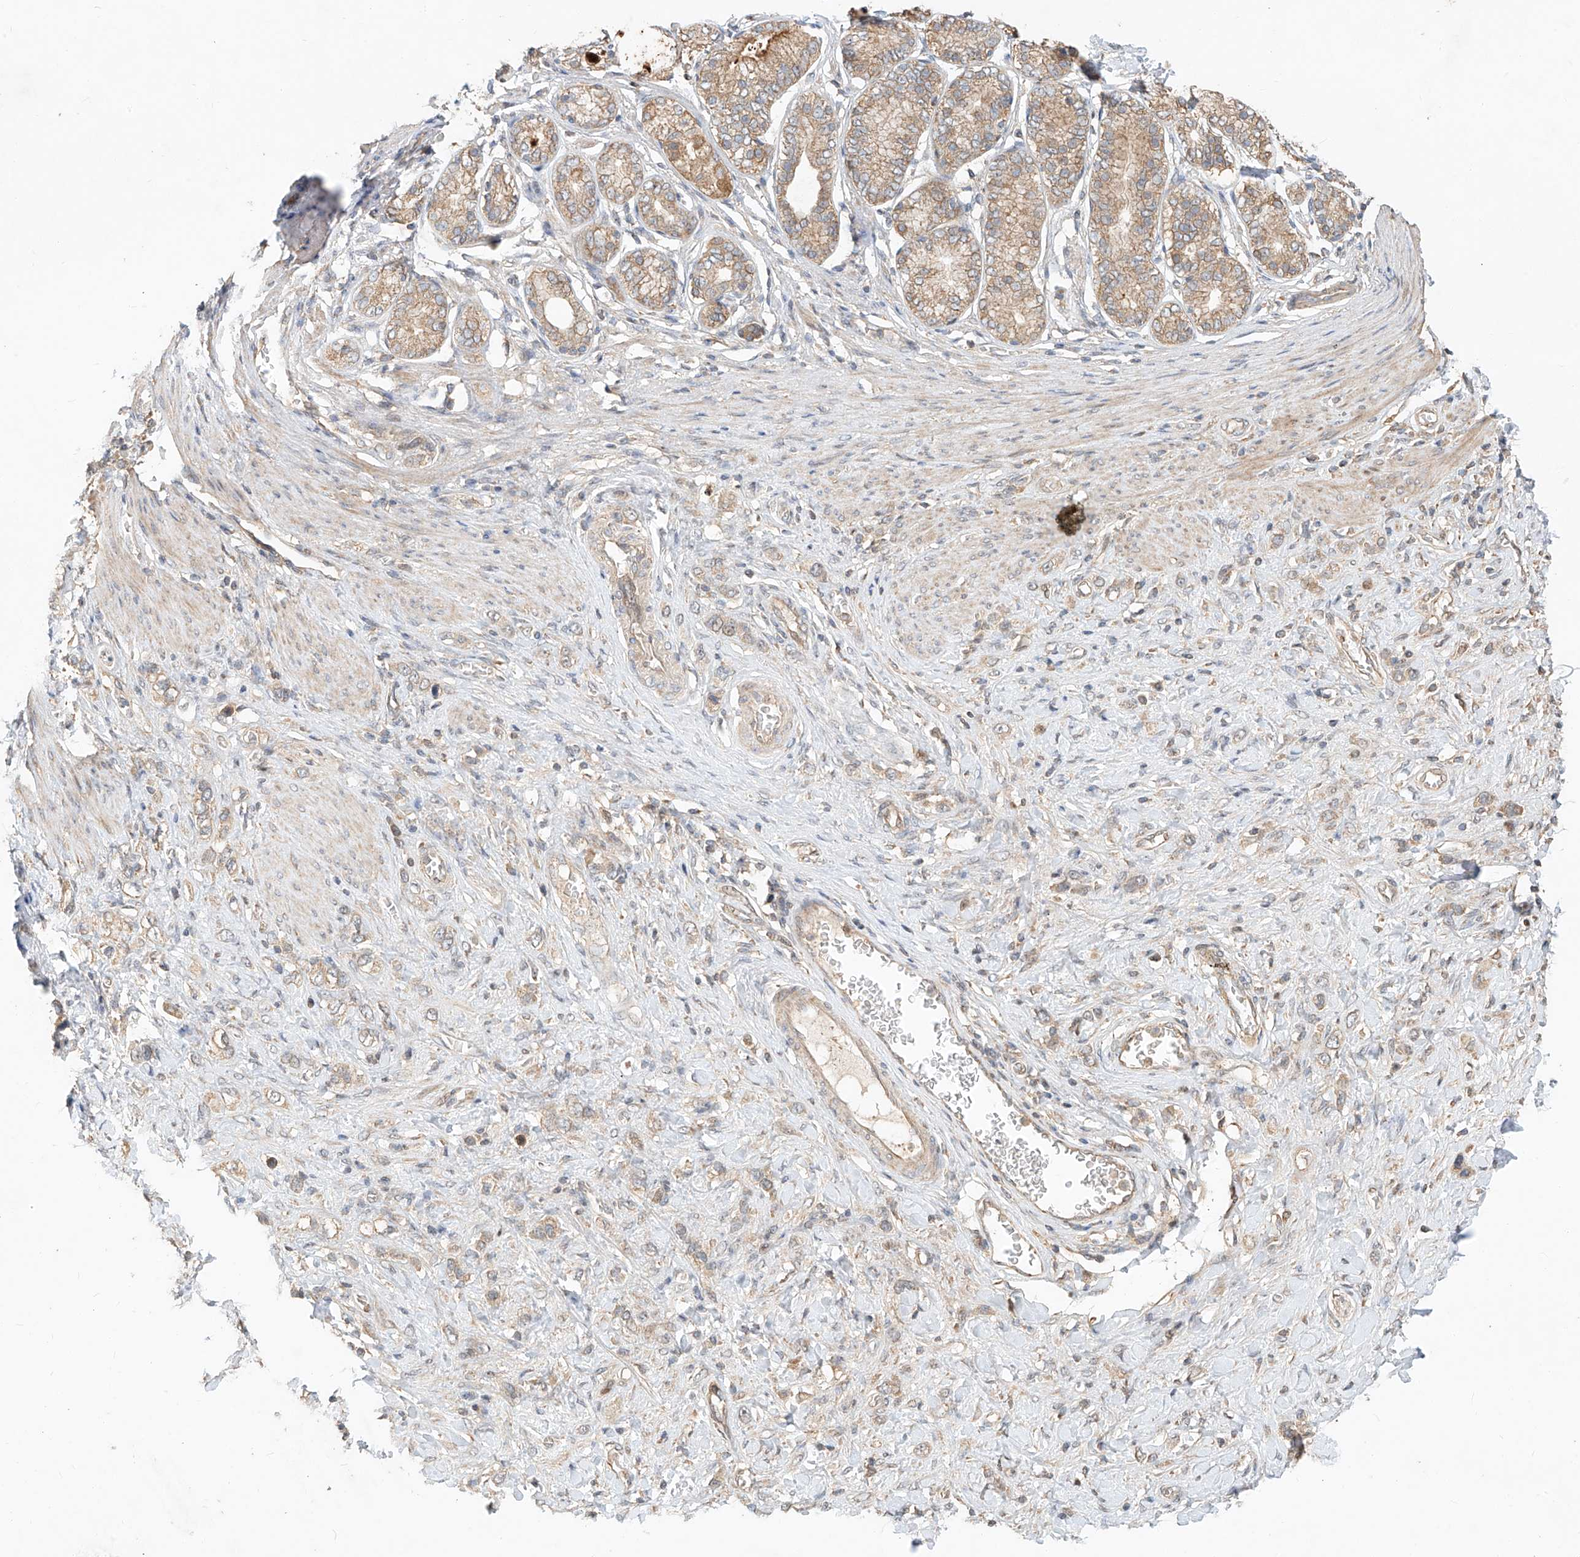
{"staining": {"intensity": "weak", "quantity": "25%-75%", "location": "cytoplasmic/membranous"}, "tissue": "stomach cancer", "cell_type": "Tumor cells", "image_type": "cancer", "snomed": [{"axis": "morphology", "description": "Normal tissue, NOS"}, {"axis": "morphology", "description": "Adenocarcinoma, NOS"}, {"axis": "topography", "description": "Stomach, upper"}, {"axis": "topography", "description": "Stomach"}], "caption": "Immunohistochemical staining of stomach adenocarcinoma shows weak cytoplasmic/membranous protein staining in approximately 25%-75% of tumor cells.", "gene": "TMEM61", "patient": {"sex": "female", "age": 65}}